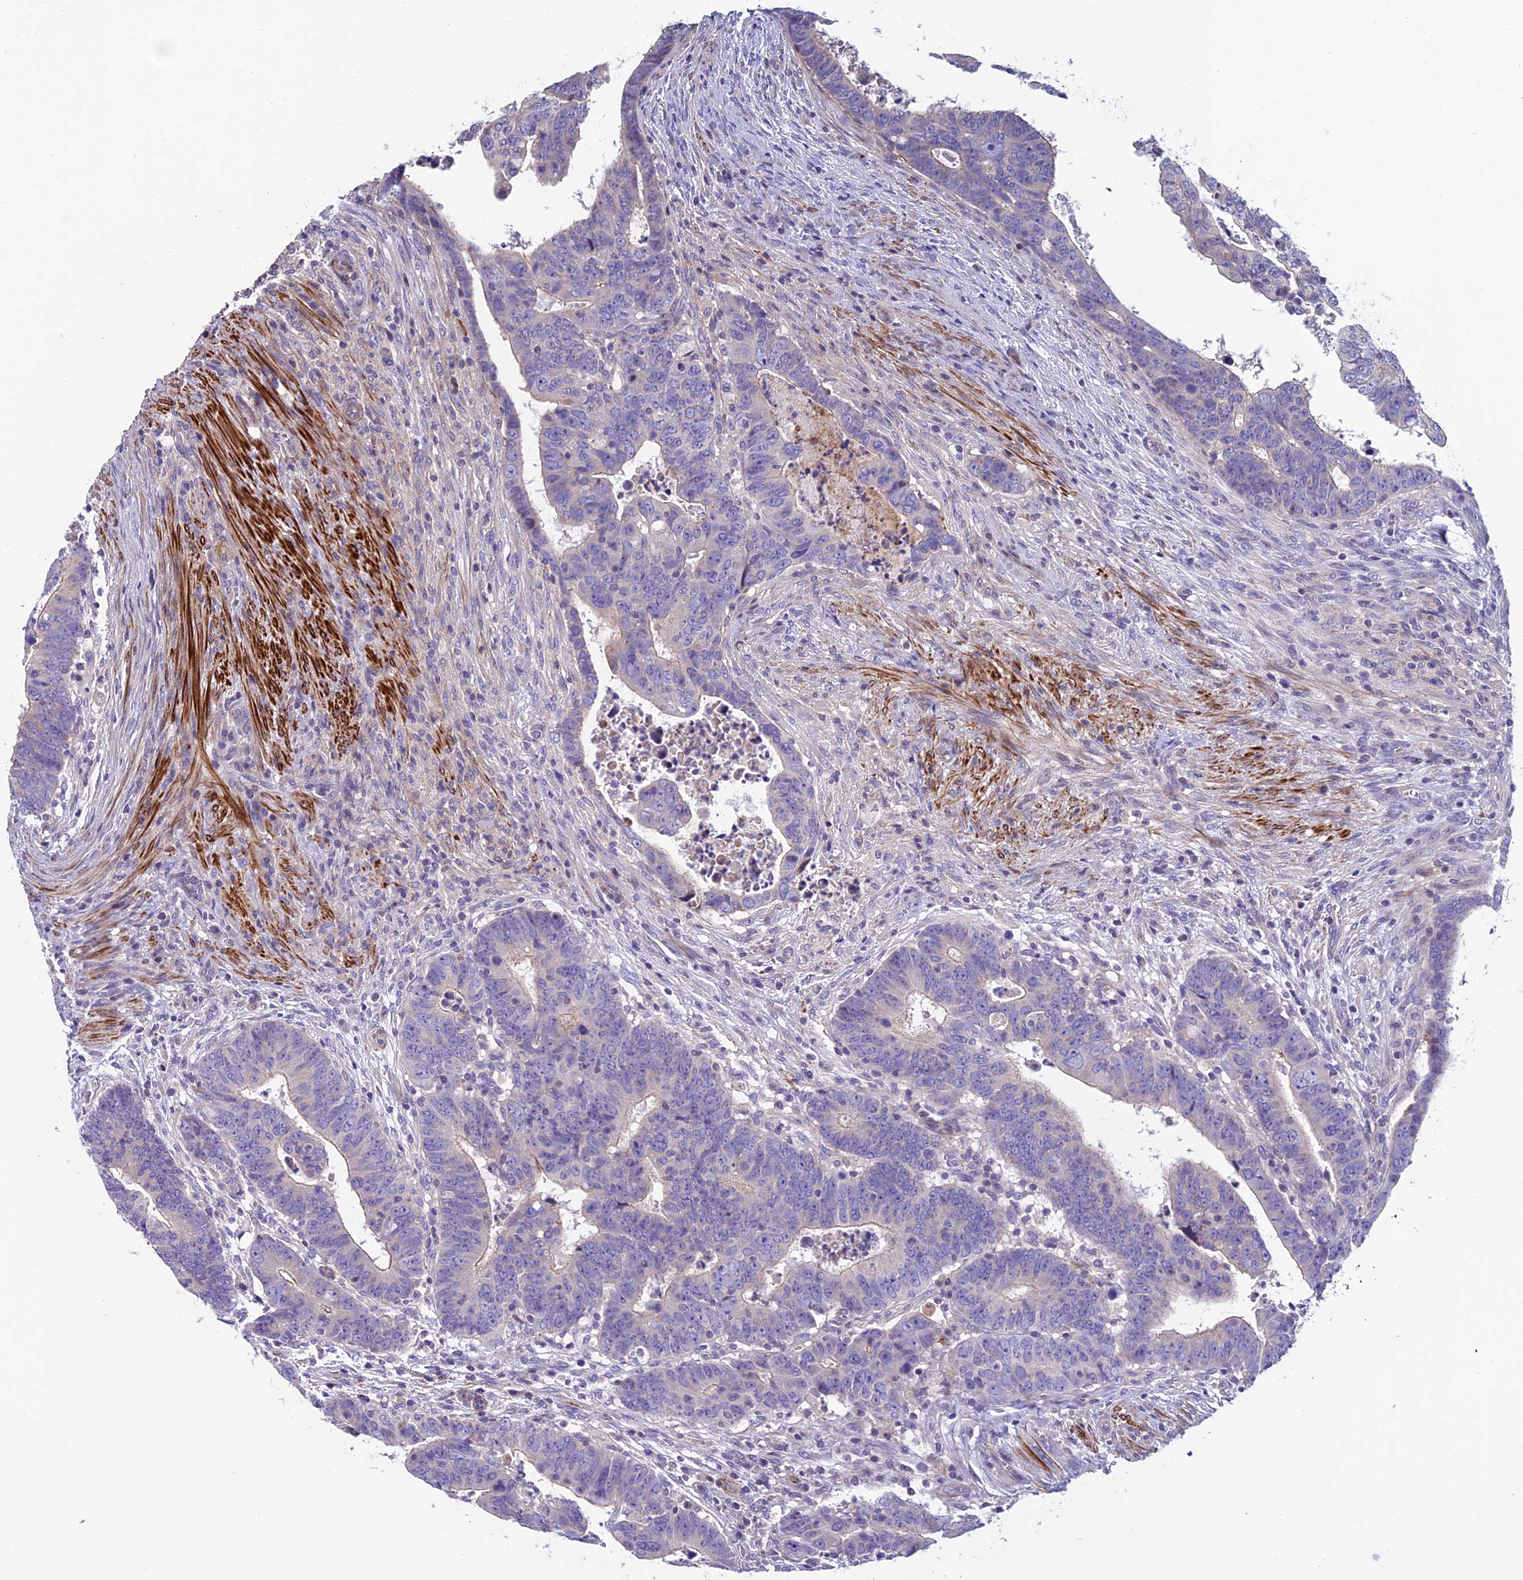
{"staining": {"intensity": "negative", "quantity": "none", "location": "none"}, "tissue": "colorectal cancer", "cell_type": "Tumor cells", "image_type": "cancer", "snomed": [{"axis": "morphology", "description": "Normal tissue, NOS"}, {"axis": "morphology", "description": "Adenocarcinoma, NOS"}, {"axis": "topography", "description": "Rectum"}], "caption": "High magnification brightfield microscopy of colorectal adenocarcinoma stained with DAB (3,3'-diaminobenzidine) (brown) and counterstained with hematoxylin (blue): tumor cells show no significant positivity.", "gene": "FAM178B", "patient": {"sex": "female", "age": 65}}